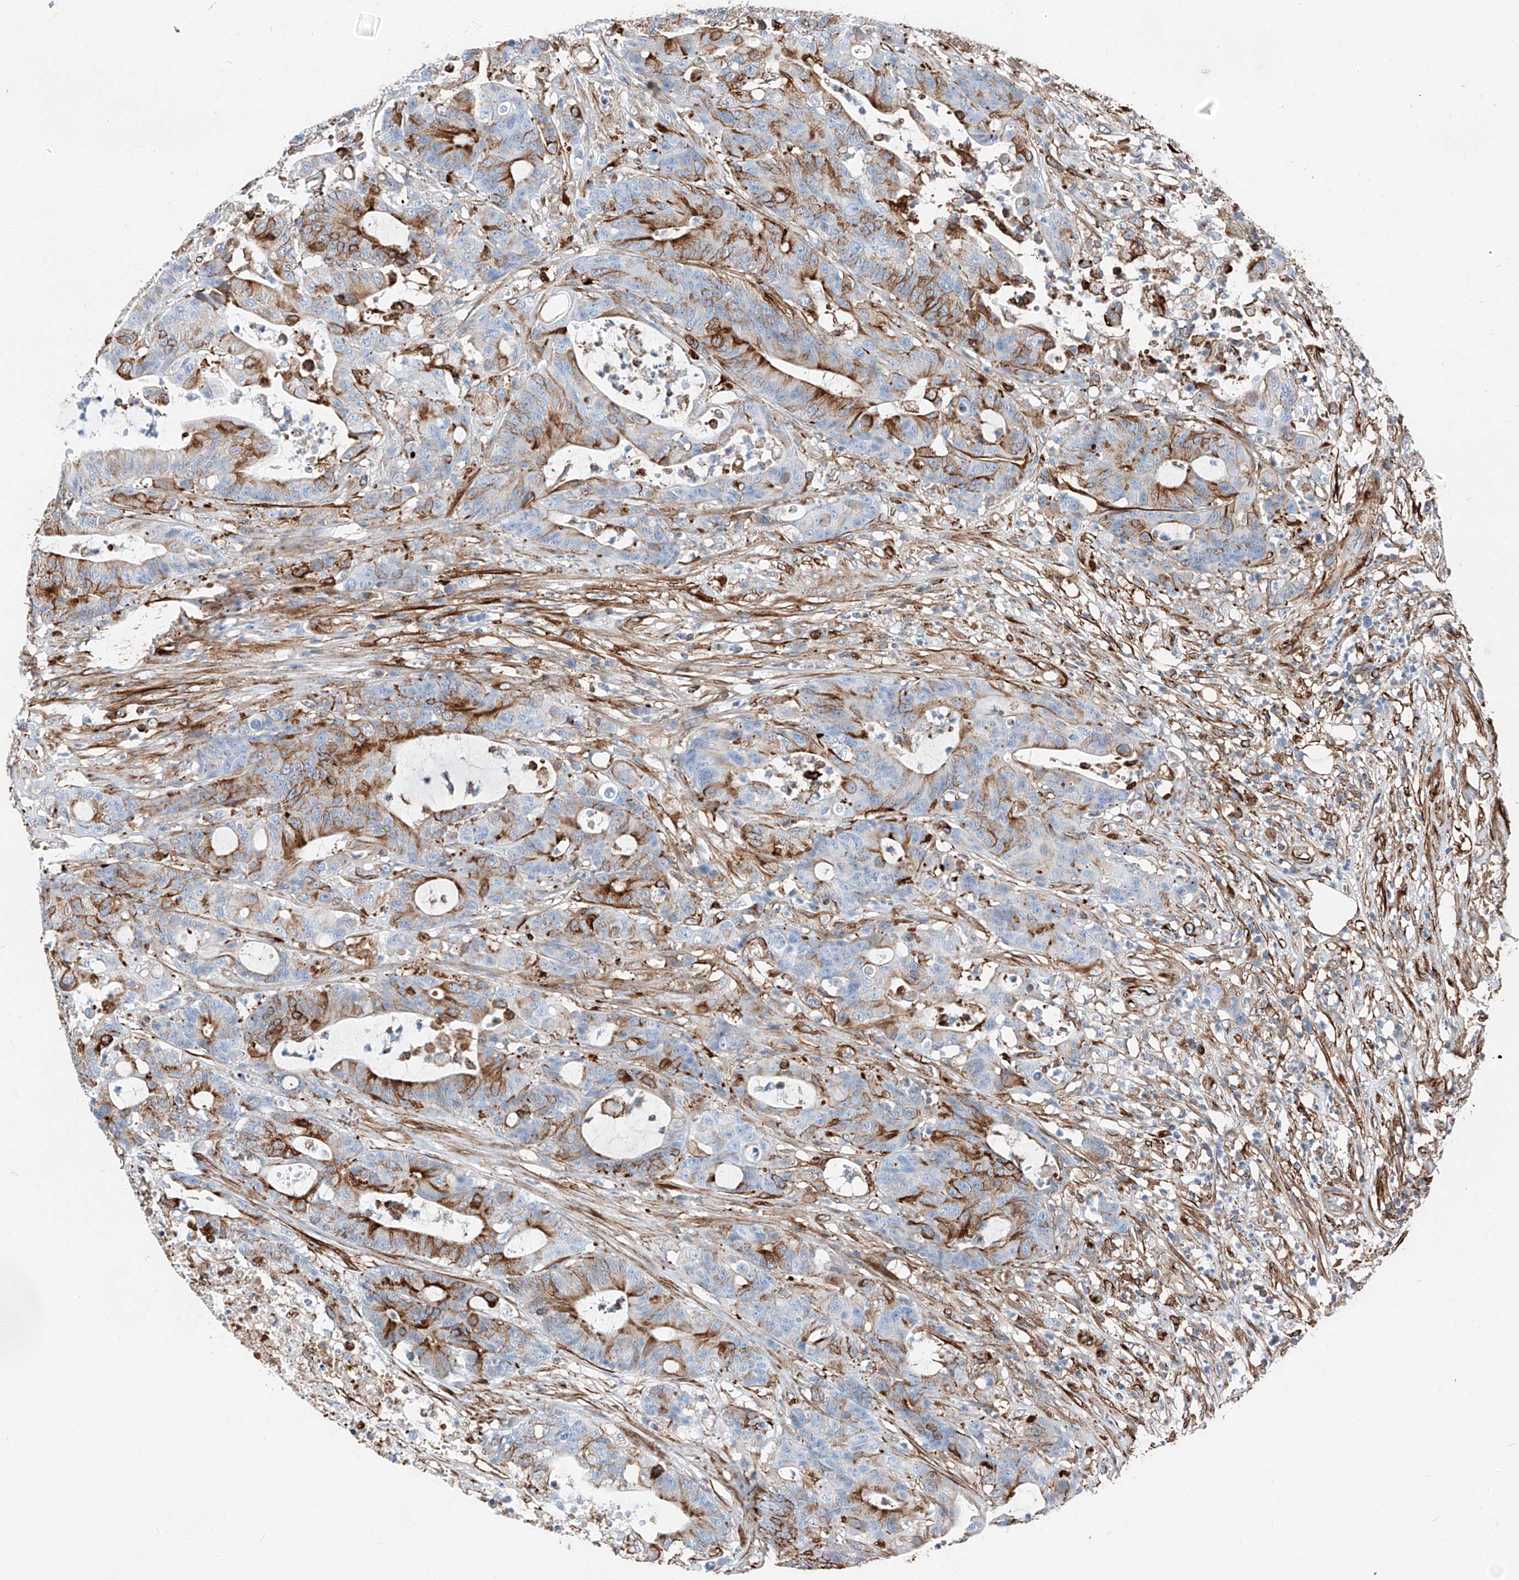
{"staining": {"intensity": "strong", "quantity": "<25%", "location": "cytoplasmic/membranous"}, "tissue": "colorectal cancer", "cell_type": "Tumor cells", "image_type": "cancer", "snomed": [{"axis": "morphology", "description": "Adenocarcinoma, NOS"}, {"axis": "topography", "description": "Colon"}], "caption": "Brown immunohistochemical staining in adenocarcinoma (colorectal) demonstrates strong cytoplasmic/membranous expression in approximately <25% of tumor cells. (Stains: DAB (3,3'-diaminobenzidine) in brown, nuclei in blue, Microscopy: brightfield microscopy at high magnification).", "gene": "ZNF804A", "patient": {"sex": "female", "age": 84}}